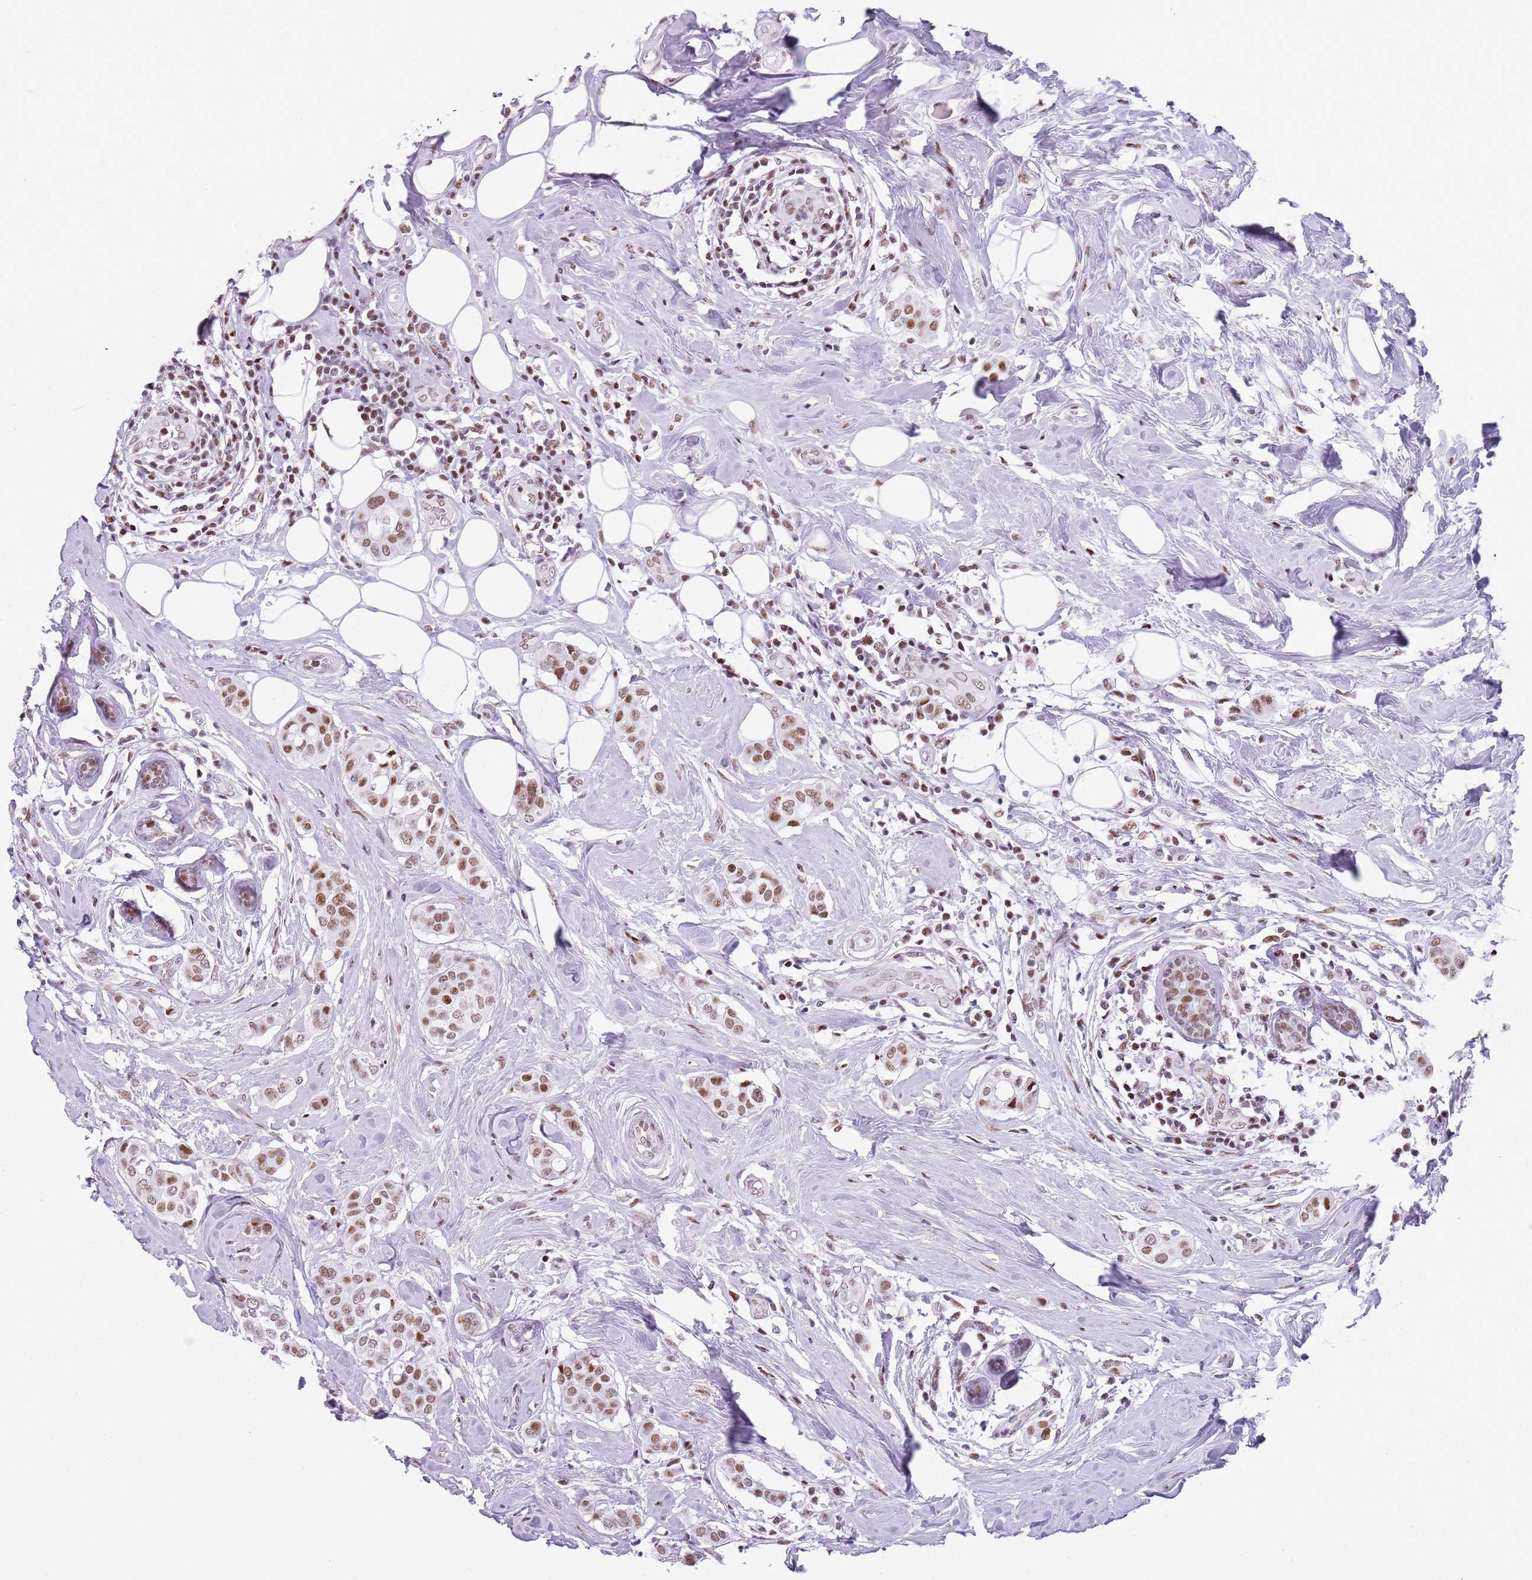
{"staining": {"intensity": "moderate", "quantity": ">75%", "location": "nuclear"}, "tissue": "breast cancer", "cell_type": "Tumor cells", "image_type": "cancer", "snomed": [{"axis": "morphology", "description": "Lobular carcinoma"}, {"axis": "topography", "description": "Breast"}], "caption": "Brown immunohistochemical staining in breast cancer (lobular carcinoma) displays moderate nuclear staining in approximately >75% of tumor cells. The staining was performed using DAB (3,3'-diaminobenzidine) to visualize the protein expression in brown, while the nuclei were stained in blue with hematoxylin (Magnification: 20x).", "gene": "FAM104B", "patient": {"sex": "female", "age": 51}}